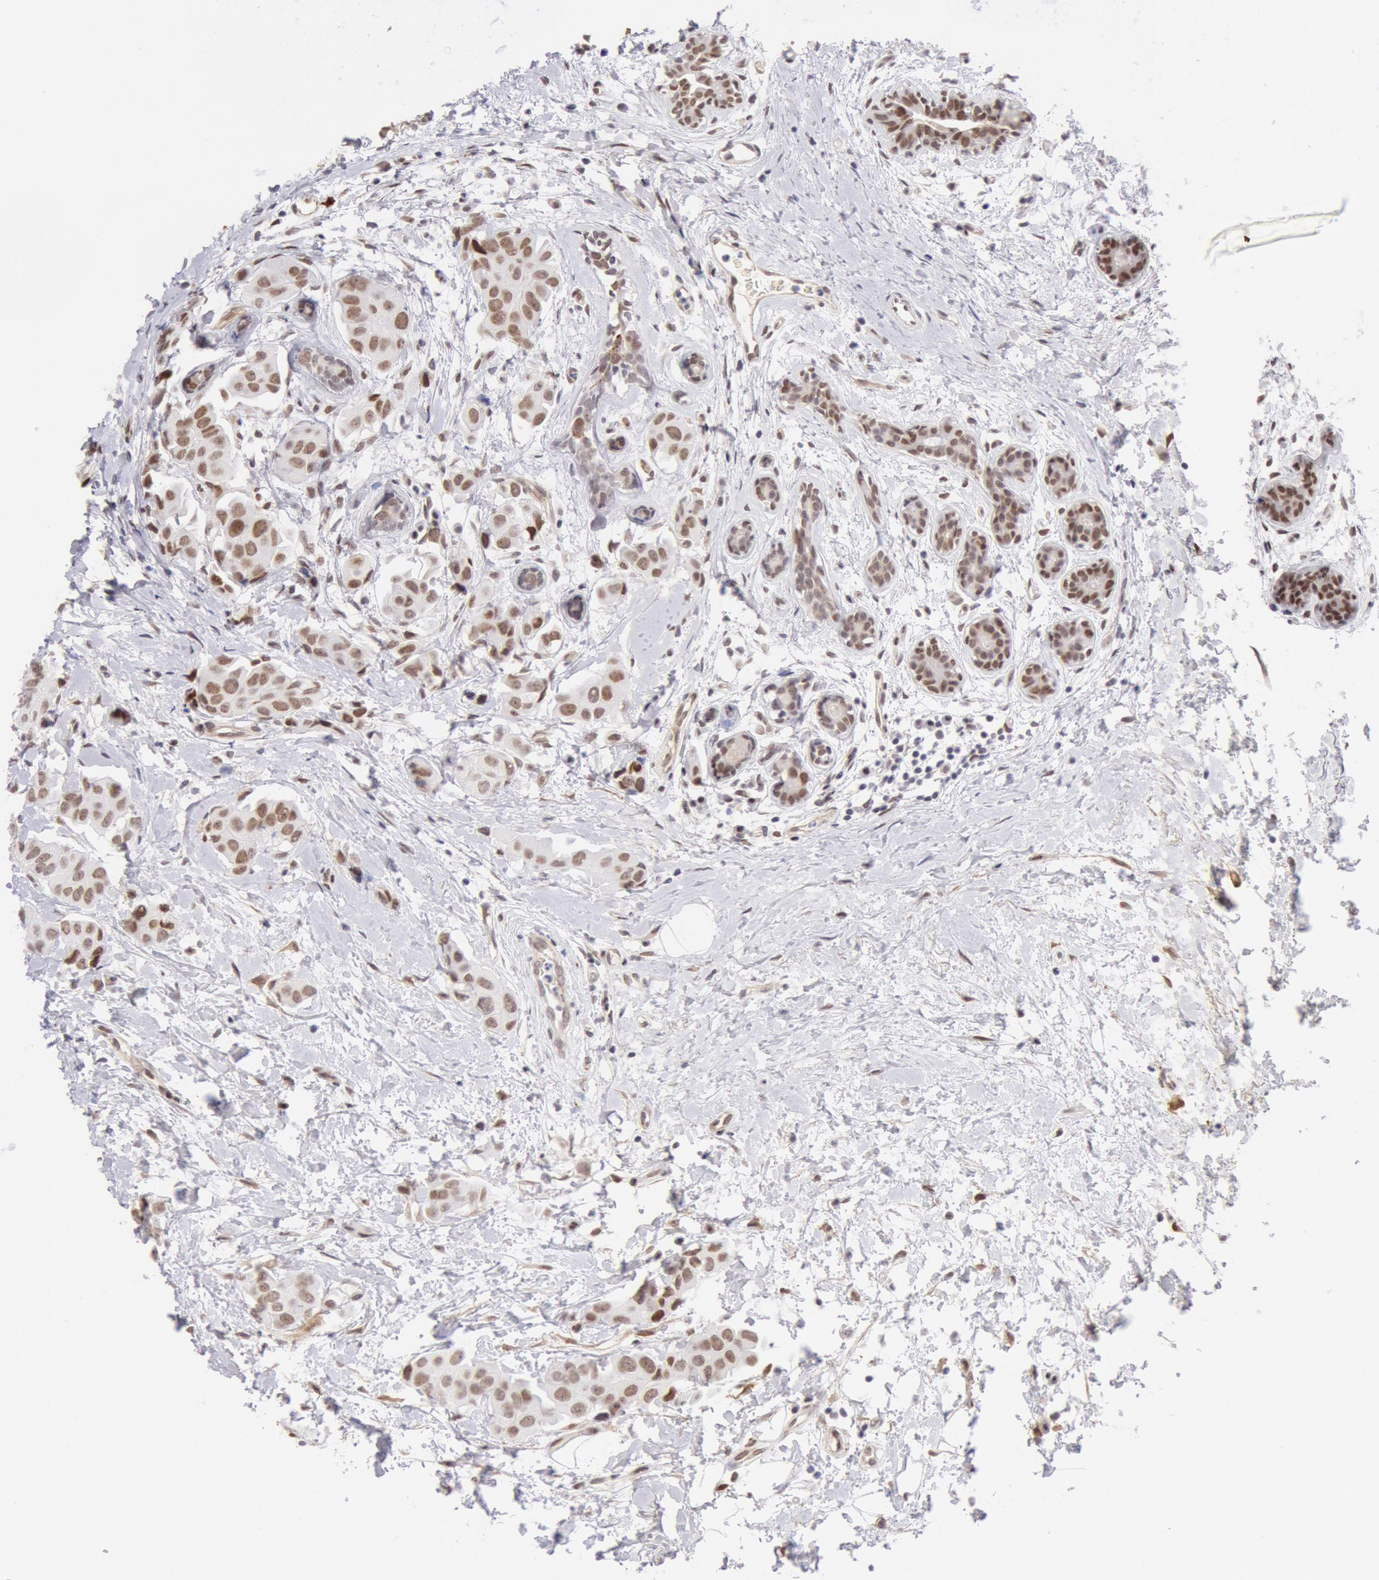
{"staining": {"intensity": "moderate", "quantity": ">75%", "location": "nuclear"}, "tissue": "breast cancer", "cell_type": "Tumor cells", "image_type": "cancer", "snomed": [{"axis": "morphology", "description": "Duct carcinoma"}, {"axis": "topography", "description": "Breast"}], "caption": "IHC of human breast infiltrating ductal carcinoma demonstrates medium levels of moderate nuclear expression in approximately >75% of tumor cells.", "gene": "CDKN2B", "patient": {"sex": "female", "age": 40}}